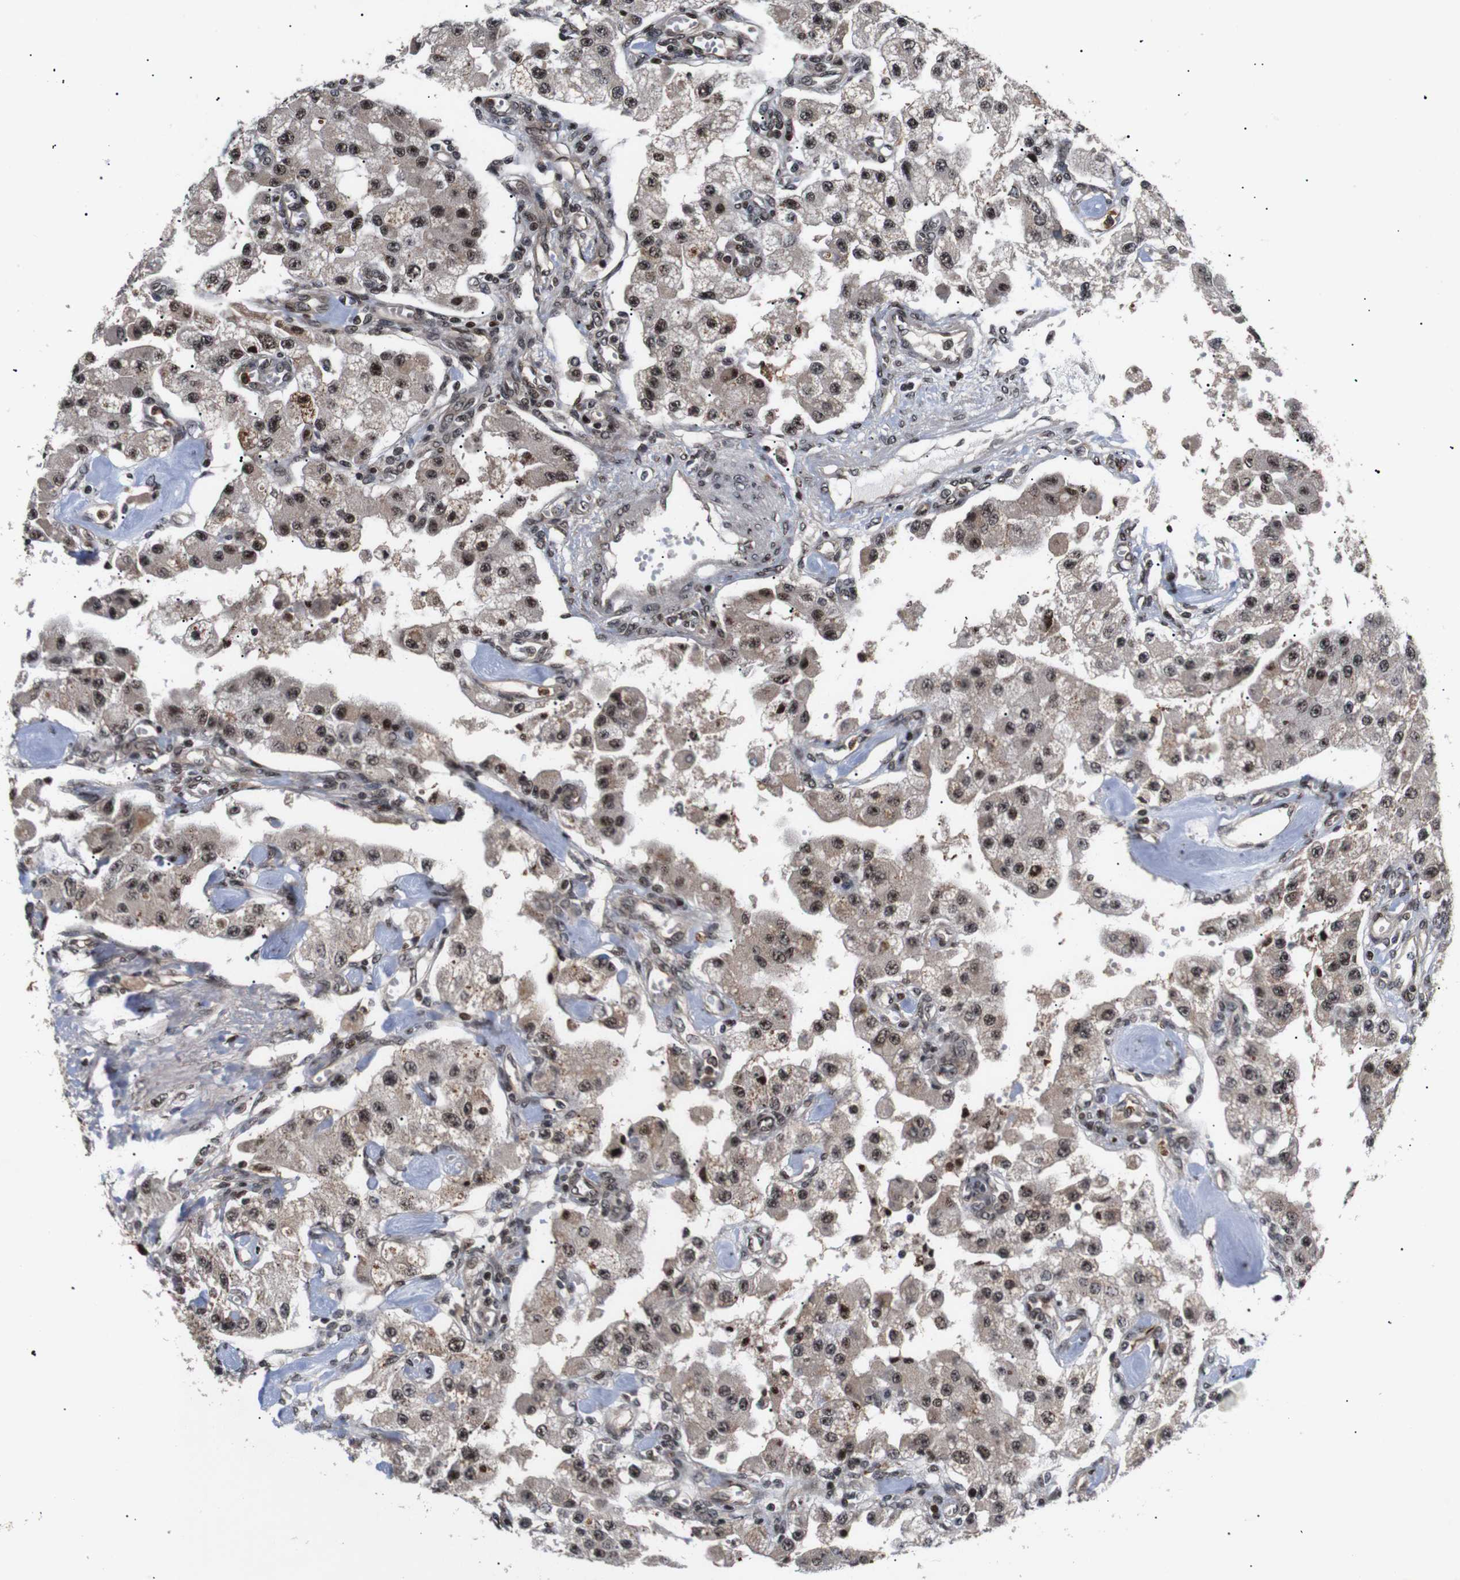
{"staining": {"intensity": "moderate", "quantity": ">75%", "location": "cytoplasmic/membranous,nuclear"}, "tissue": "carcinoid", "cell_type": "Tumor cells", "image_type": "cancer", "snomed": [{"axis": "morphology", "description": "Carcinoid, malignant, NOS"}, {"axis": "topography", "description": "Pancreas"}], "caption": "Immunohistochemistry staining of carcinoid (malignant), which exhibits medium levels of moderate cytoplasmic/membranous and nuclear staining in about >75% of tumor cells indicating moderate cytoplasmic/membranous and nuclear protein expression. The staining was performed using DAB (3,3'-diaminobenzidine) (brown) for protein detection and nuclei were counterstained in hematoxylin (blue).", "gene": "KIF23", "patient": {"sex": "male", "age": 41}}